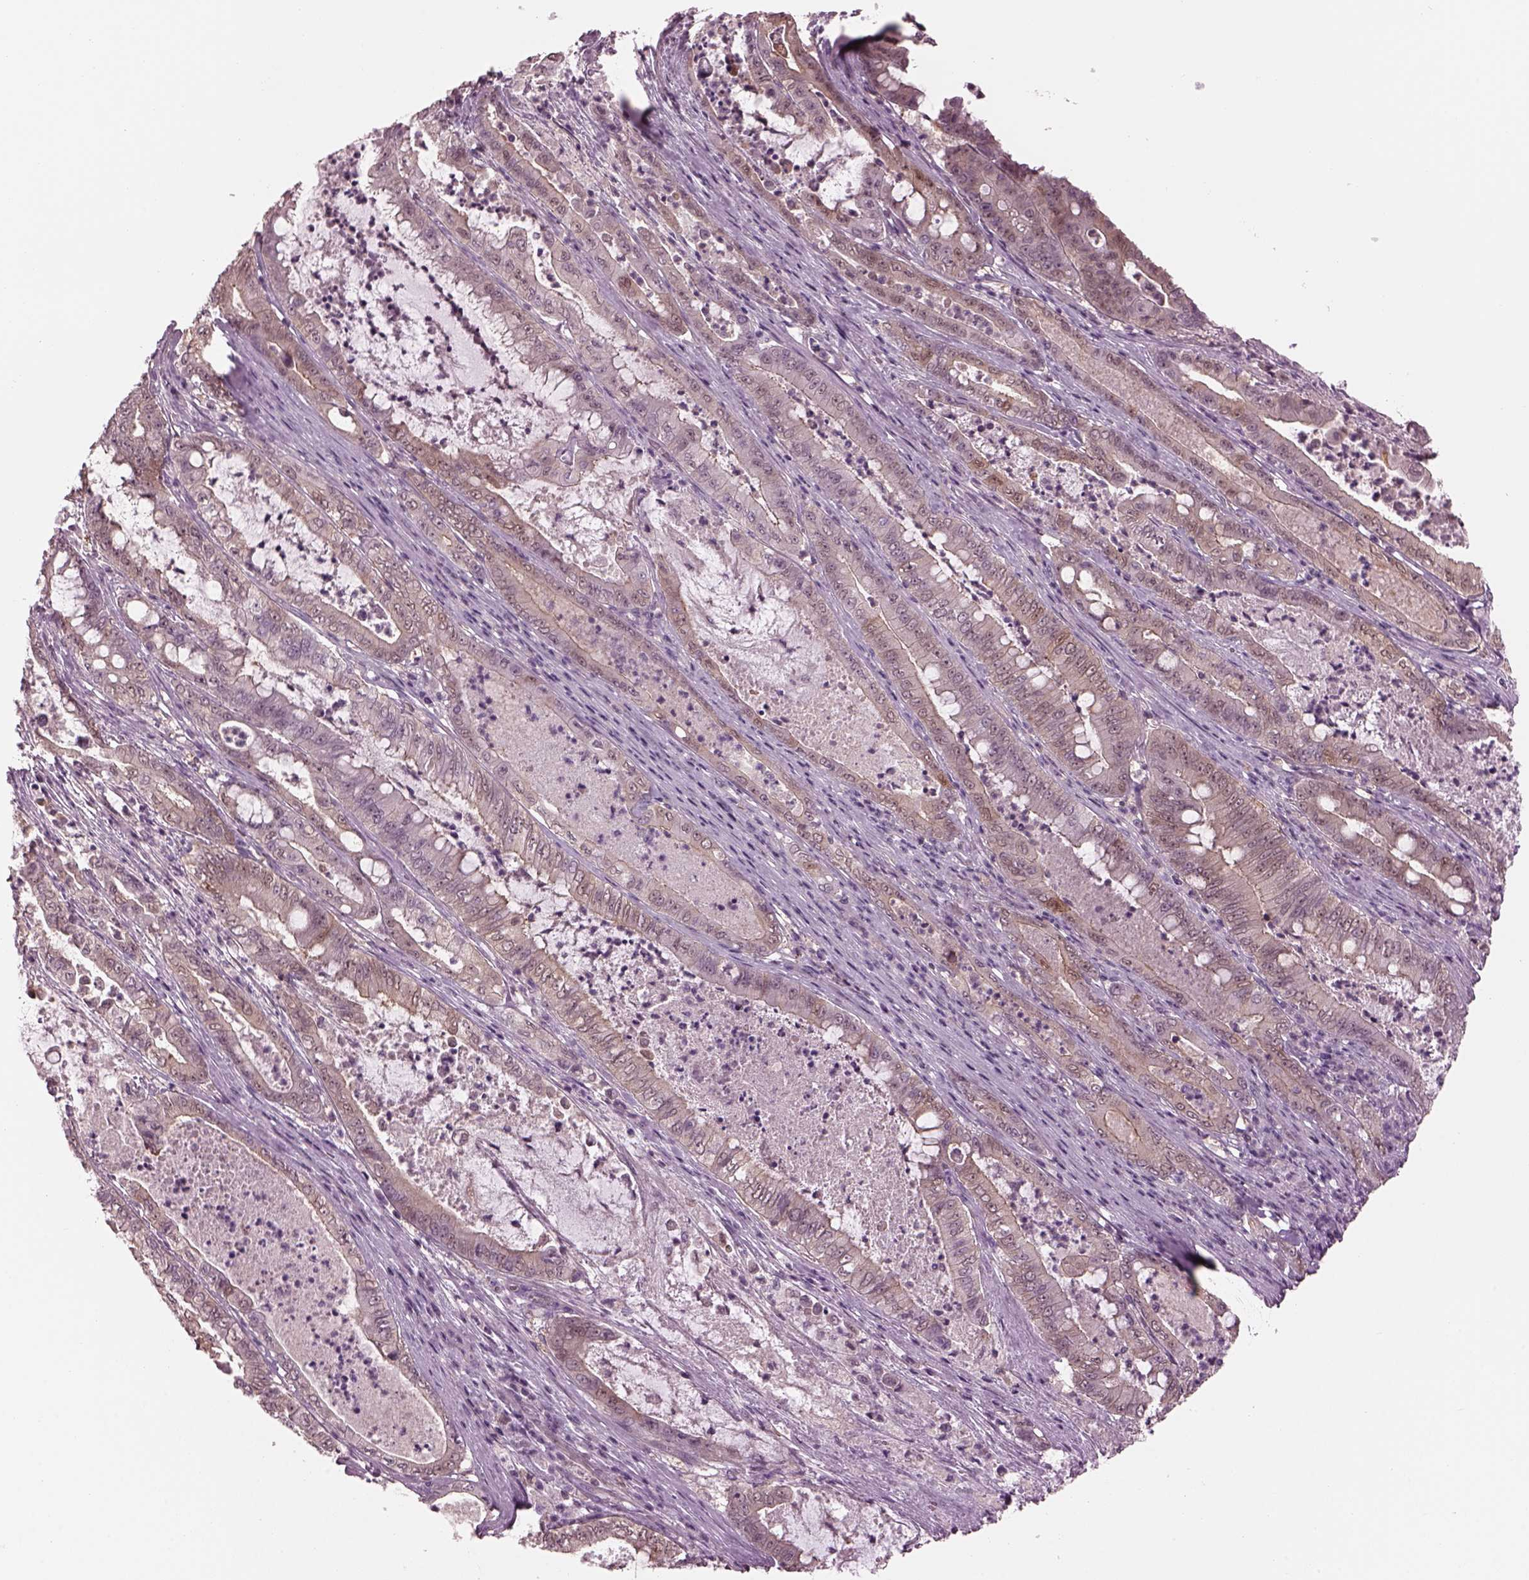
{"staining": {"intensity": "weak", "quantity": "<25%", "location": "cytoplasmic/membranous"}, "tissue": "pancreatic cancer", "cell_type": "Tumor cells", "image_type": "cancer", "snomed": [{"axis": "morphology", "description": "Adenocarcinoma, NOS"}, {"axis": "topography", "description": "Pancreas"}], "caption": "Immunohistochemistry (IHC) micrograph of pancreatic adenocarcinoma stained for a protein (brown), which exhibits no positivity in tumor cells.", "gene": "SRI", "patient": {"sex": "male", "age": 71}}